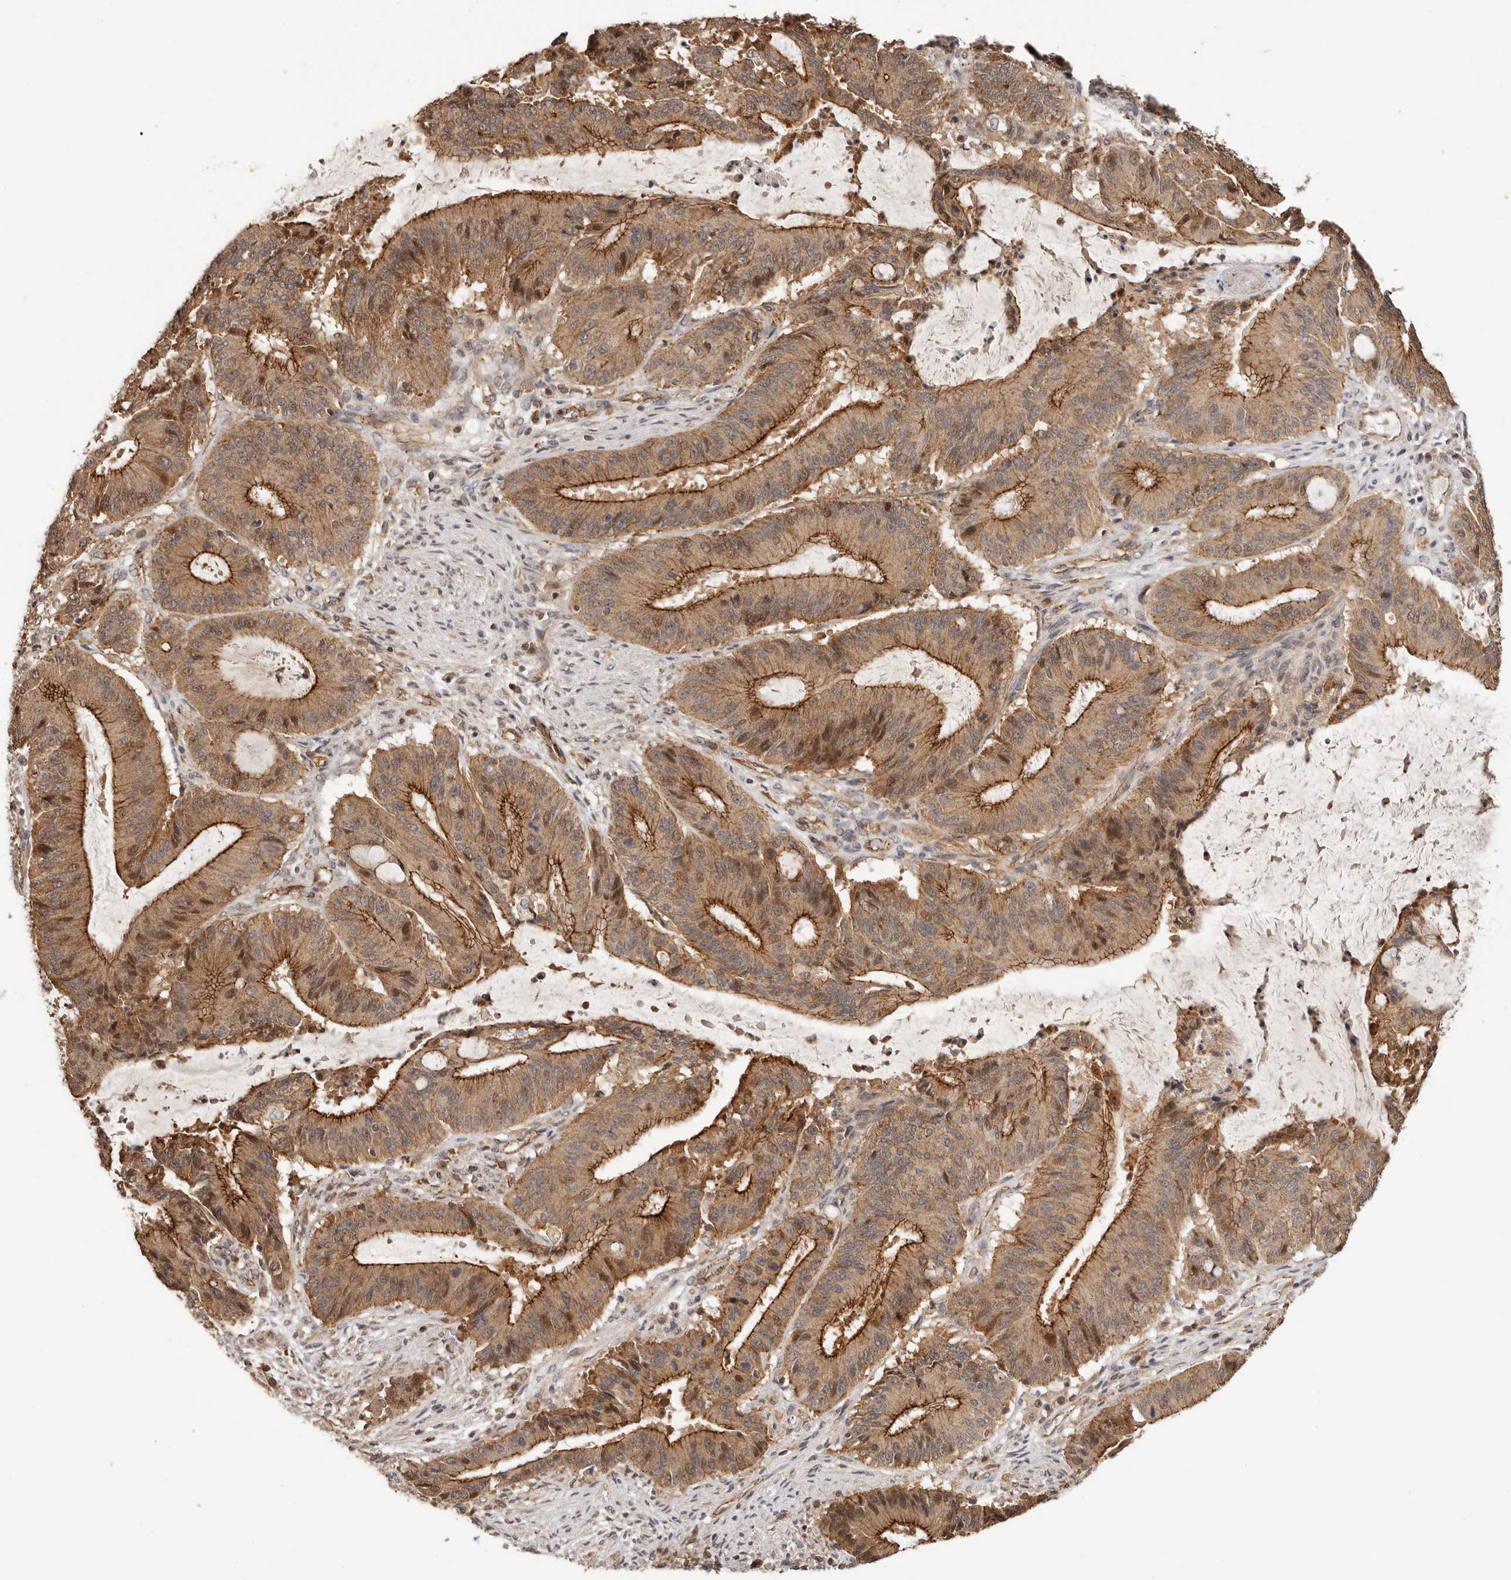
{"staining": {"intensity": "moderate", "quantity": ">75%", "location": "cytoplasmic/membranous"}, "tissue": "liver cancer", "cell_type": "Tumor cells", "image_type": "cancer", "snomed": [{"axis": "morphology", "description": "Normal tissue, NOS"}, {"axis": "morphology", "description": "Cholangiocarcinoma"}, {"axis": "topography", "description": "Liver"}, {"axis": "topography", "description": "Peripheral nerve tissue"}], "caption": "Liver cancer (cholangiocarcinoma) stained with a brown dye displays moderate cytoplasmic/membranous positive staining in about >75% of tumor cells.", "gene": "AFDN", "patient": {"sex": "female", "age": 73}}